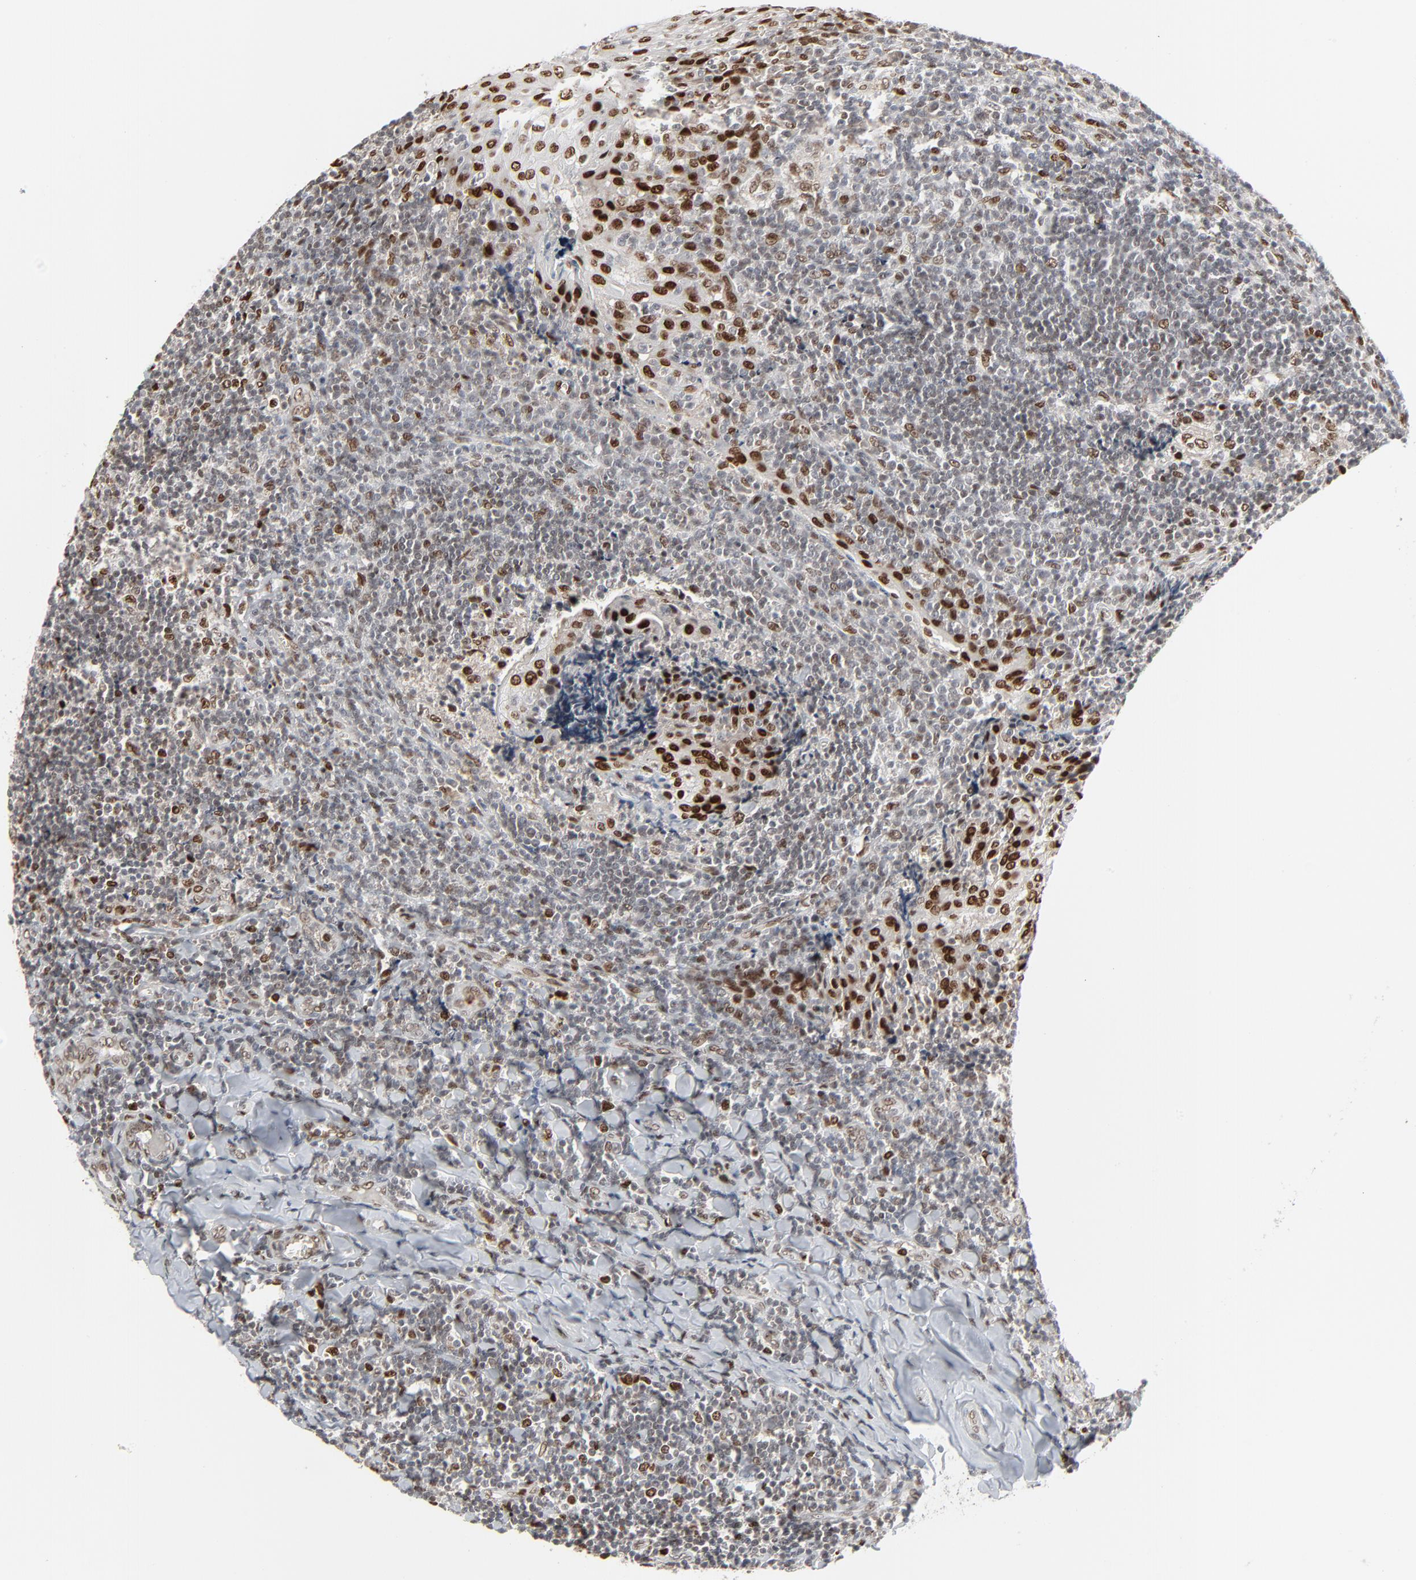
{"staining": {"intensity": "strong", "quantity": ">75%", "location": "nuclear"}, "tissue": "tonsil", "cell_type": "Germinal center cells", "image_type": "normal", "snomed": [{"axis": "morphology", "description": "Normal tissue, NOS"}, {"axis": "topography", "description": "Tonsil"}], "caption": "Immunohistochemical staining of unremarkable human tonsil exhibits high levels of strong nuclear expression in about >75% of germinal center cells.", "gene": "CUX1", "patient": {"sex": "male", "age": 20}}